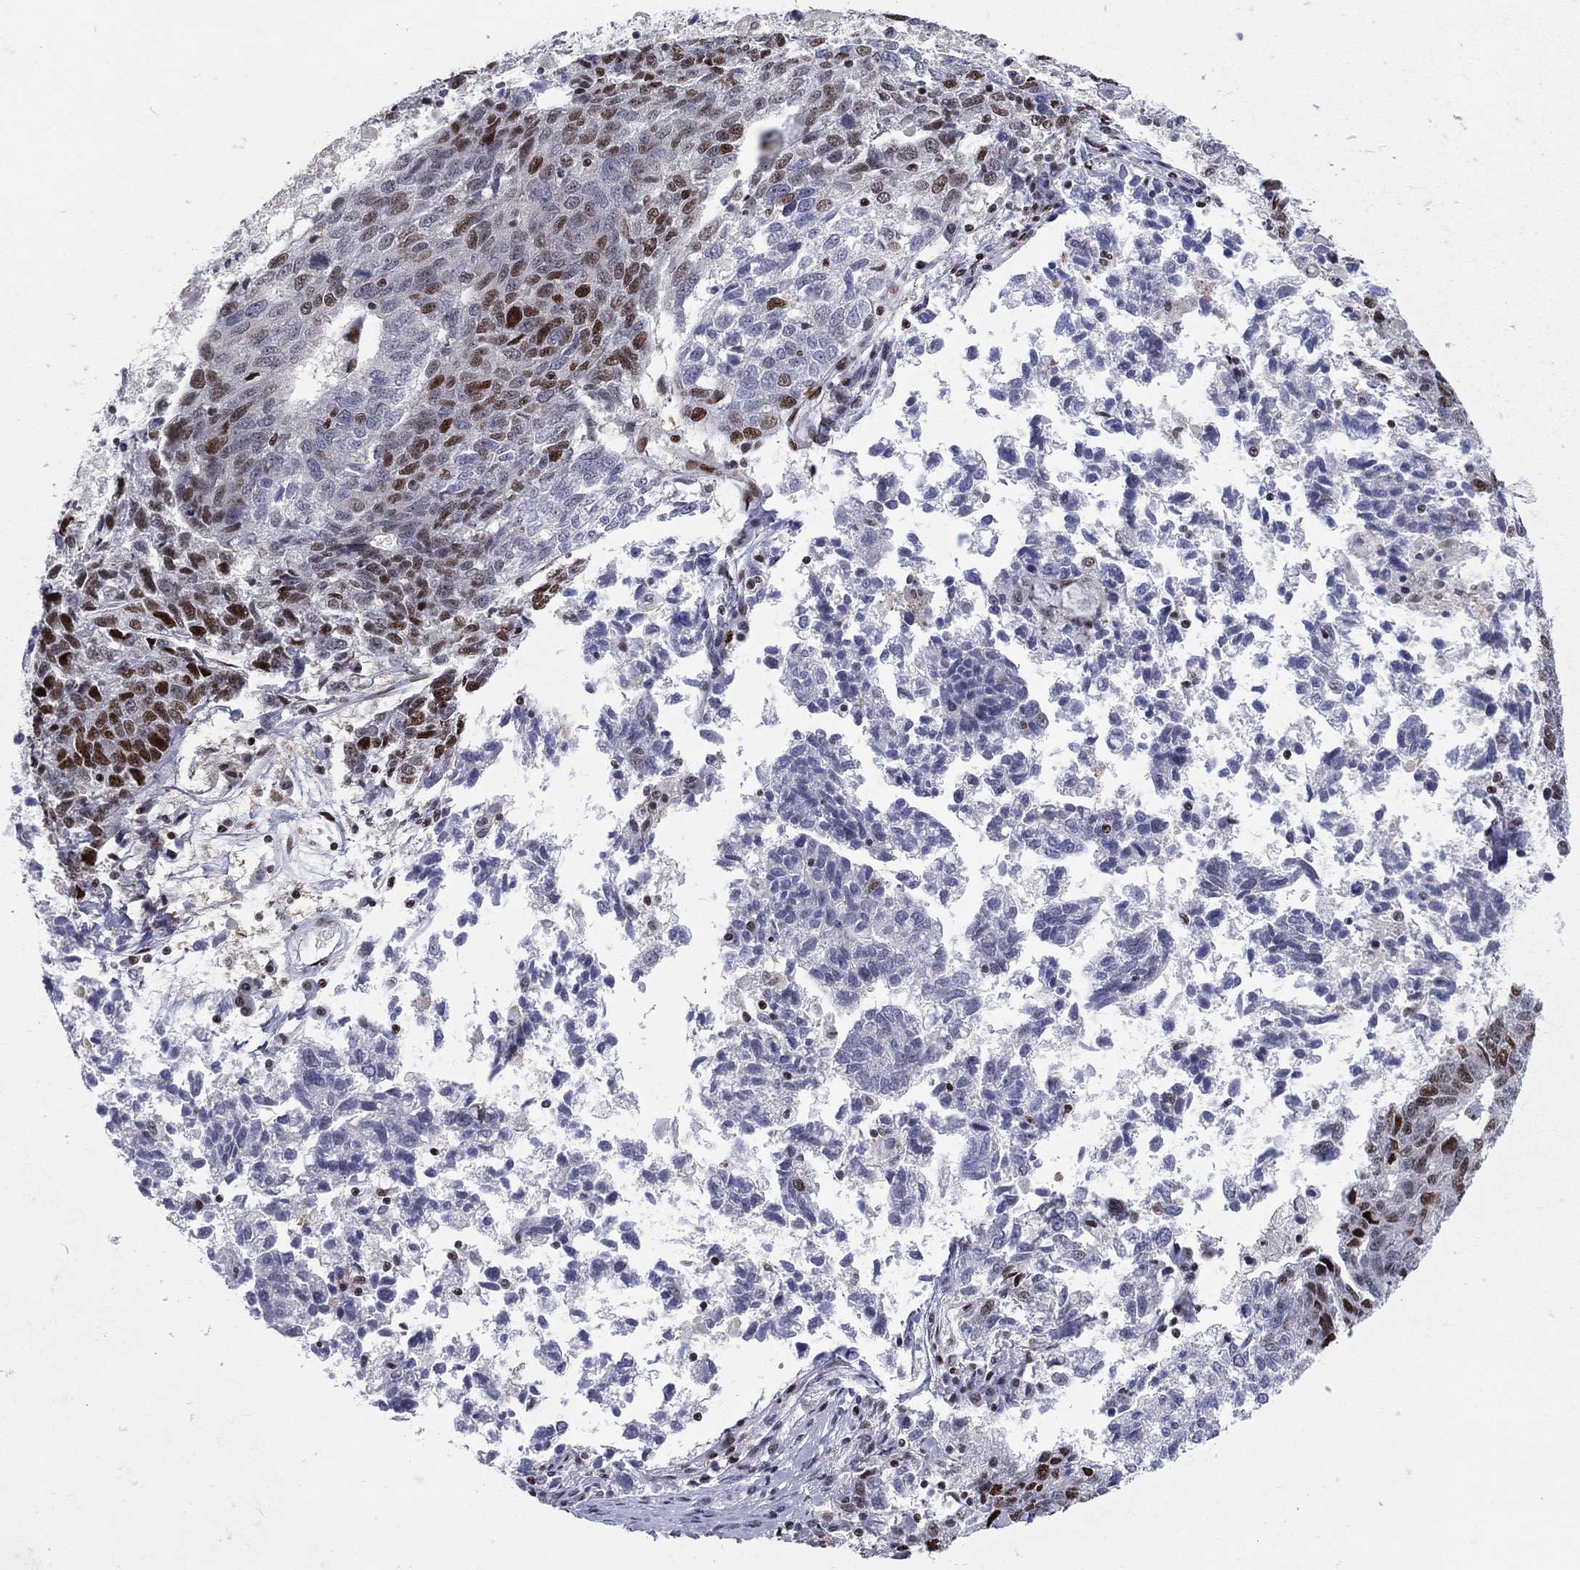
{"staining": {"intensity": "strong", "quantity": "<25%", "location": "nuclear"}, "tissue": "ovarian cancer", "cell_type": "Tumor cells", "image_type": "cancer", "snomed": [{"axis": "morphology", "description": "Cystadenocarcinoma, serous, NOS"}, {"axis": "topography", "description": "Ovary"}], "caption": "The micrograph reveals immunohistochemical staining of serous cystadenocarcinoma (ovarian). There is strong nuclear positivity is appreciated in approximately <25% of tumor cells.", "gene": "ZNHIT3", "patient": {"sex": "female", "age": 71}}